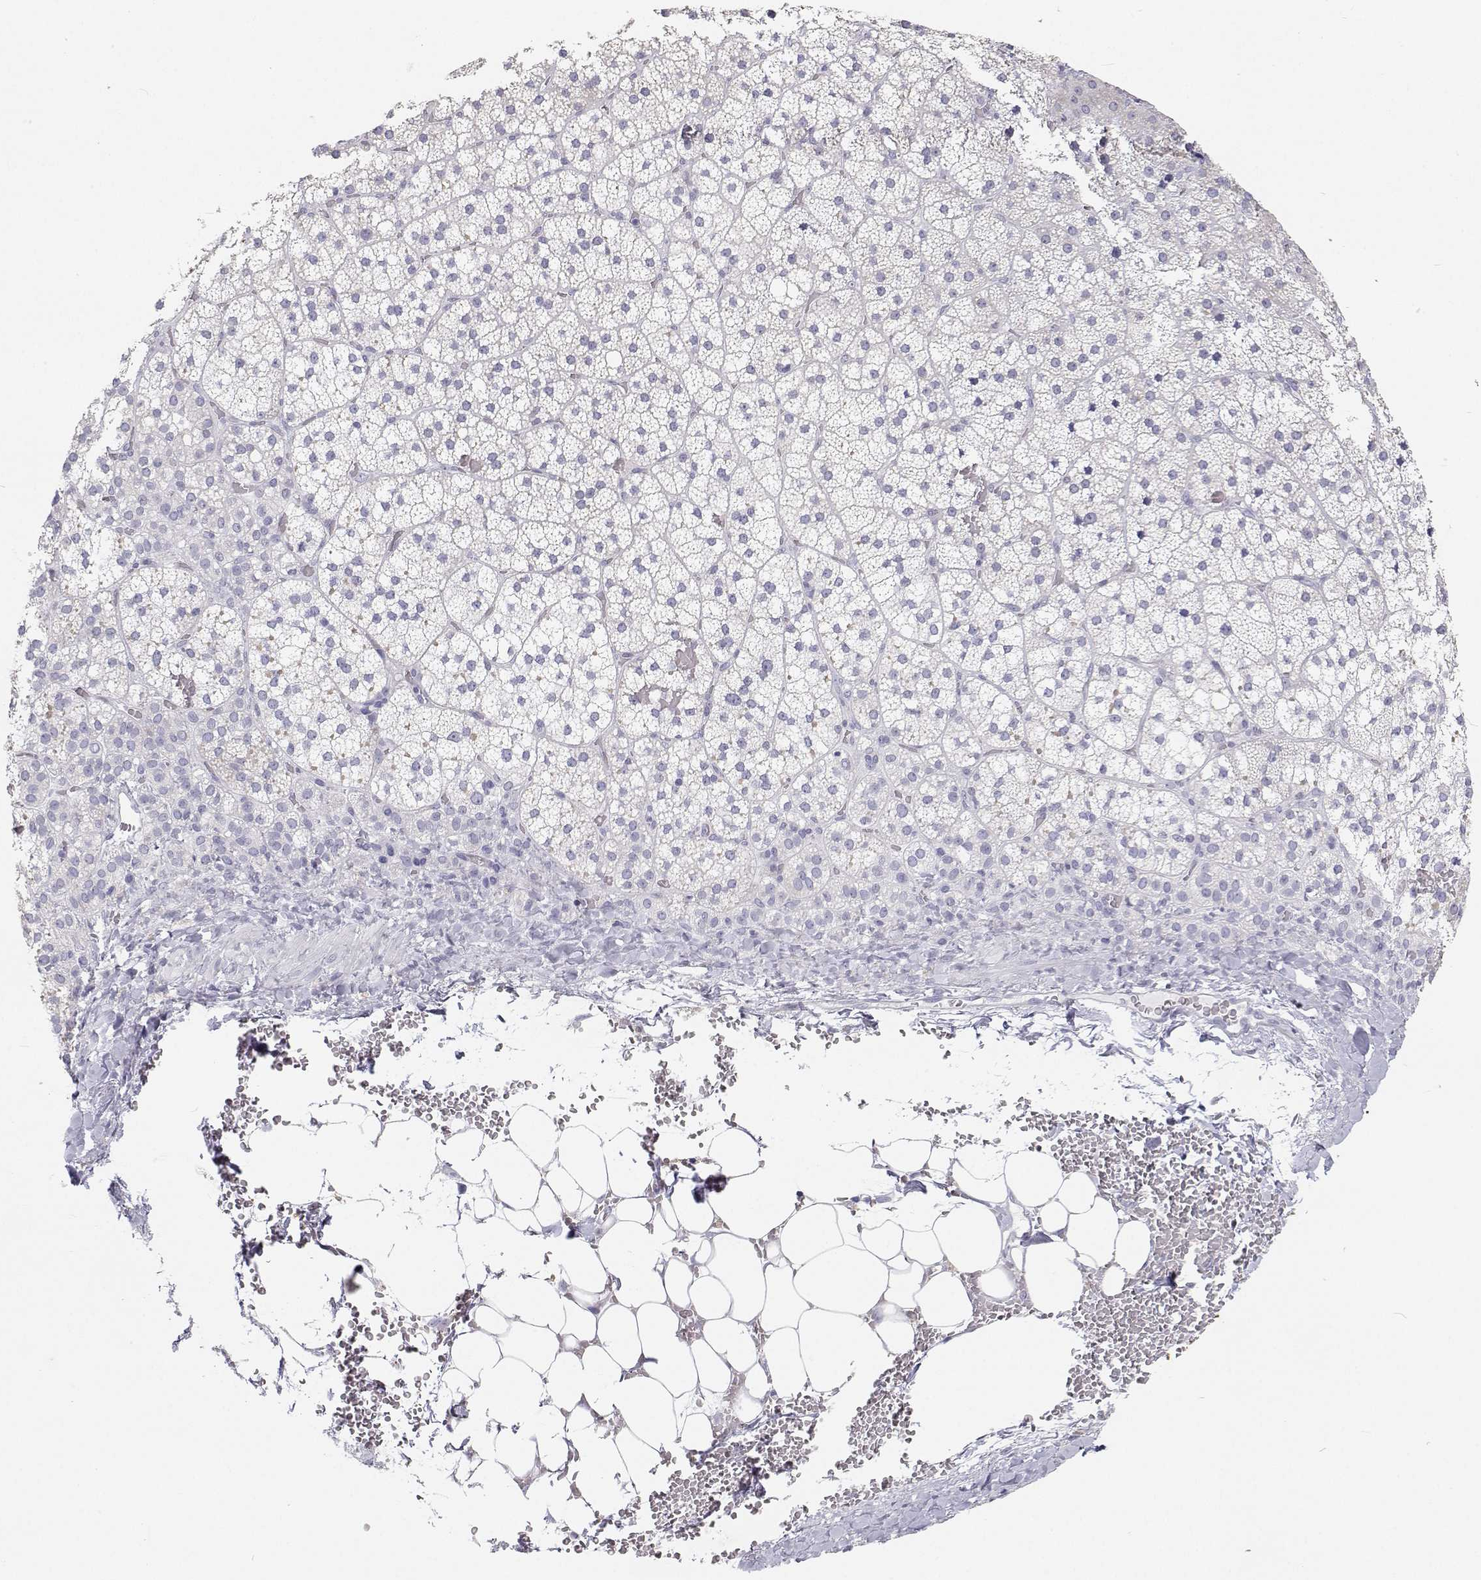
{"staining": {"intensity": "negative", "quantity": "none", "location": "none"}, "tissue": "adrenal gland", "cell_type": "Glandular cells", "image_type": "normal", "snomed": [{"axis": "morphology", "description": "Normal tissue, NOS"}, {"axis": "topography", "description": "Adrenal gland"}], "caption": "An image of human adrenal gland is negative for staining in glandular cells. (Brightfield microscopy of DAB immunohistochemistry (IHC) at high magnification).", "gene": "TTN", "patient": {"sex": "male", "age": 53}}